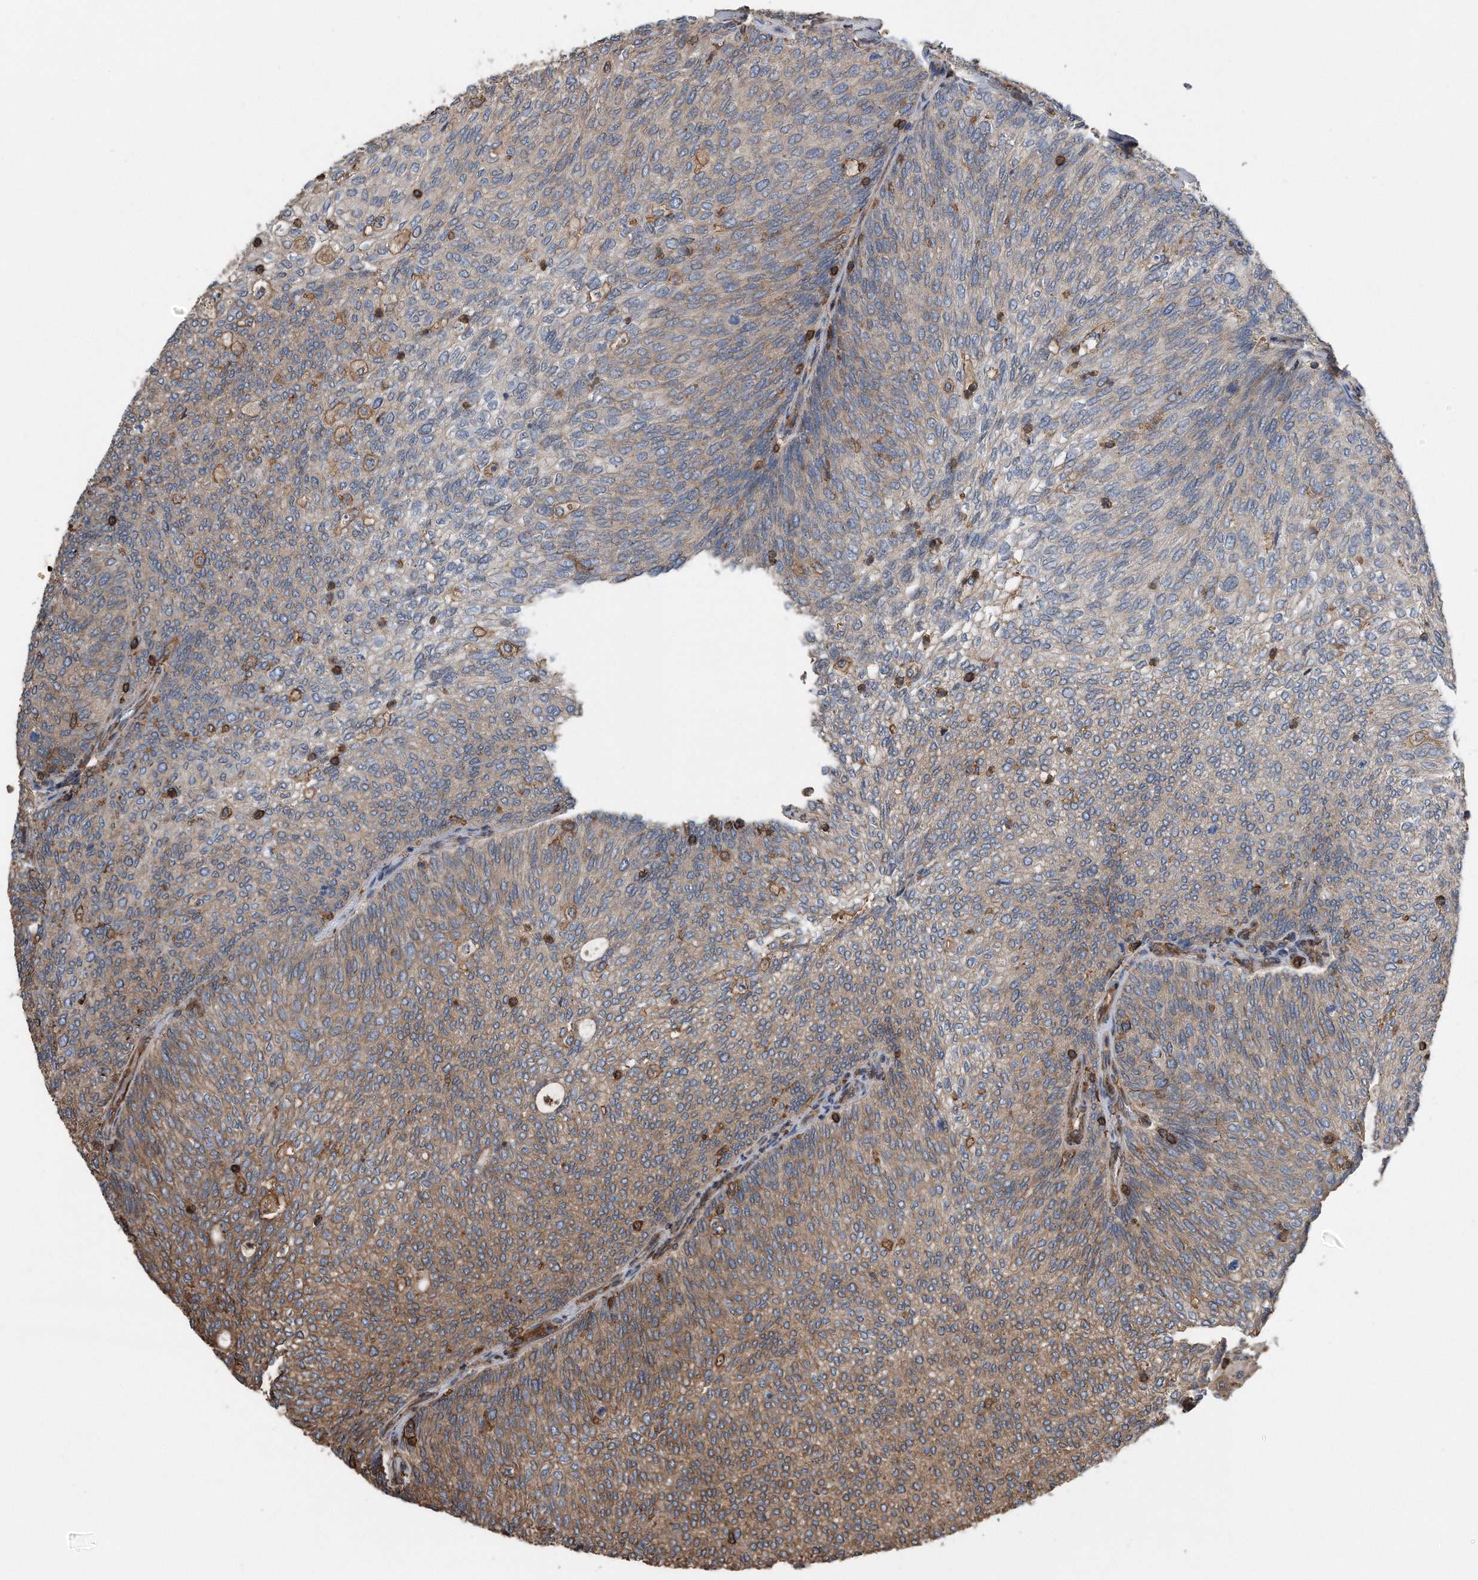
{"staining": {"intensity": "moderate", "quantity": ">75%", "location": "cytoplasmic/membranous"}, "tissue": "urothelial cancer", "cell_type": "Tumor cells", "image_type": "cancer", "snomed": [{"axis": "morphology", "description": "Urothelial carcinoma, Low grade"}, {"axis": "topography", "description": "Urinary bladder"}], "caption": "Moderate cytoplasmic/membranous protein staining is appreciated in about >75% of tumor cells in urothelial cancer.", "gene": "RSPO3", "patient": {"sex": "female", "age": 79}}